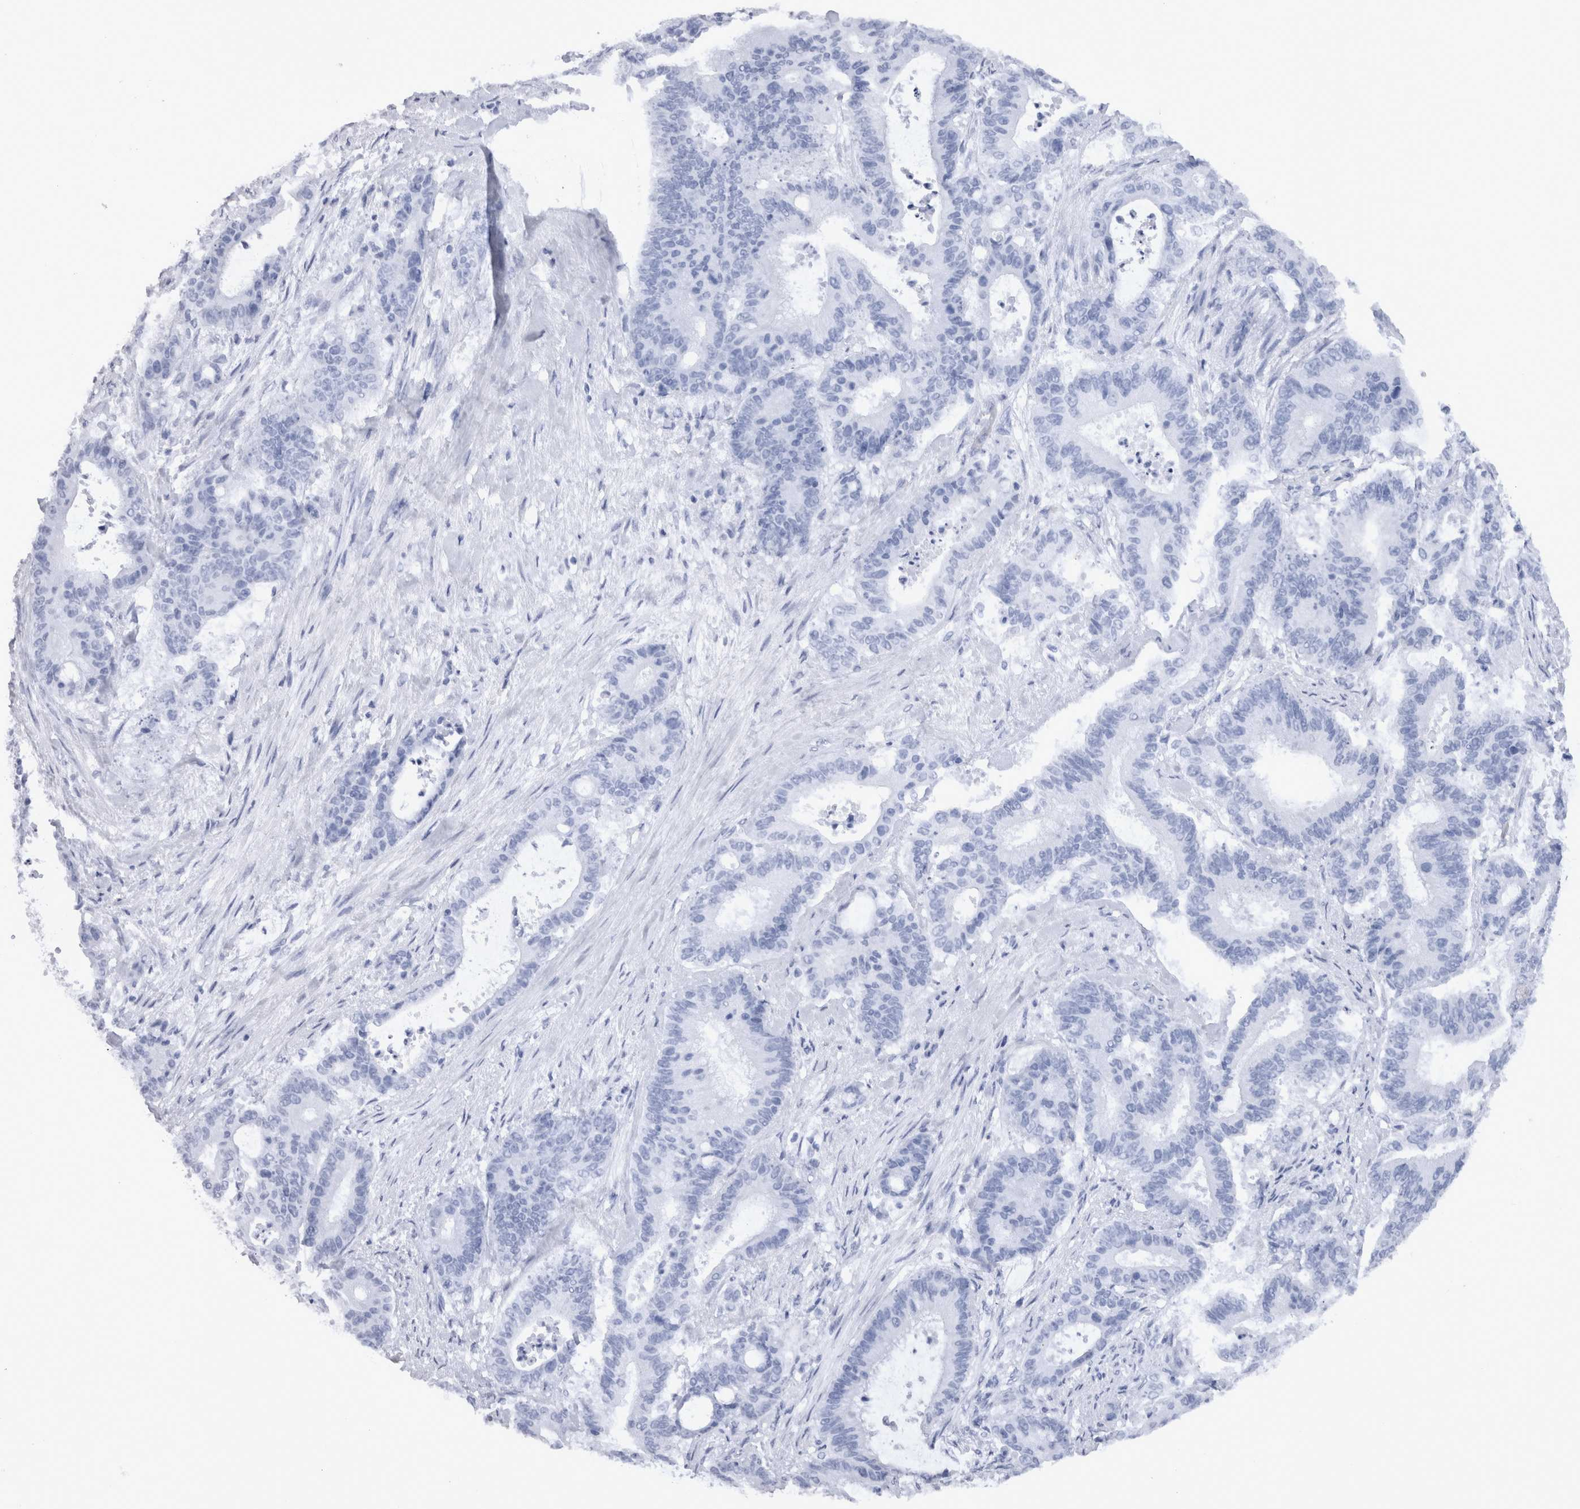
{"staining": {"intensity": "negative", "quantity": "none", "location": "none"}, "tissue": "liver cancer", "cell_type": "Tumor cells", "image_type": "cancer", "snomed": [{"axis": "morphology", "description": "Cholangiocarcinoma"}, {"axis": "topography", "description": "Liver"}], "caption": "Tumor cells show no significant protein expression in liver cholangiocarcinoma.", "gene": "IL17RC", "patient": {"sex": "female", "age": 73}}